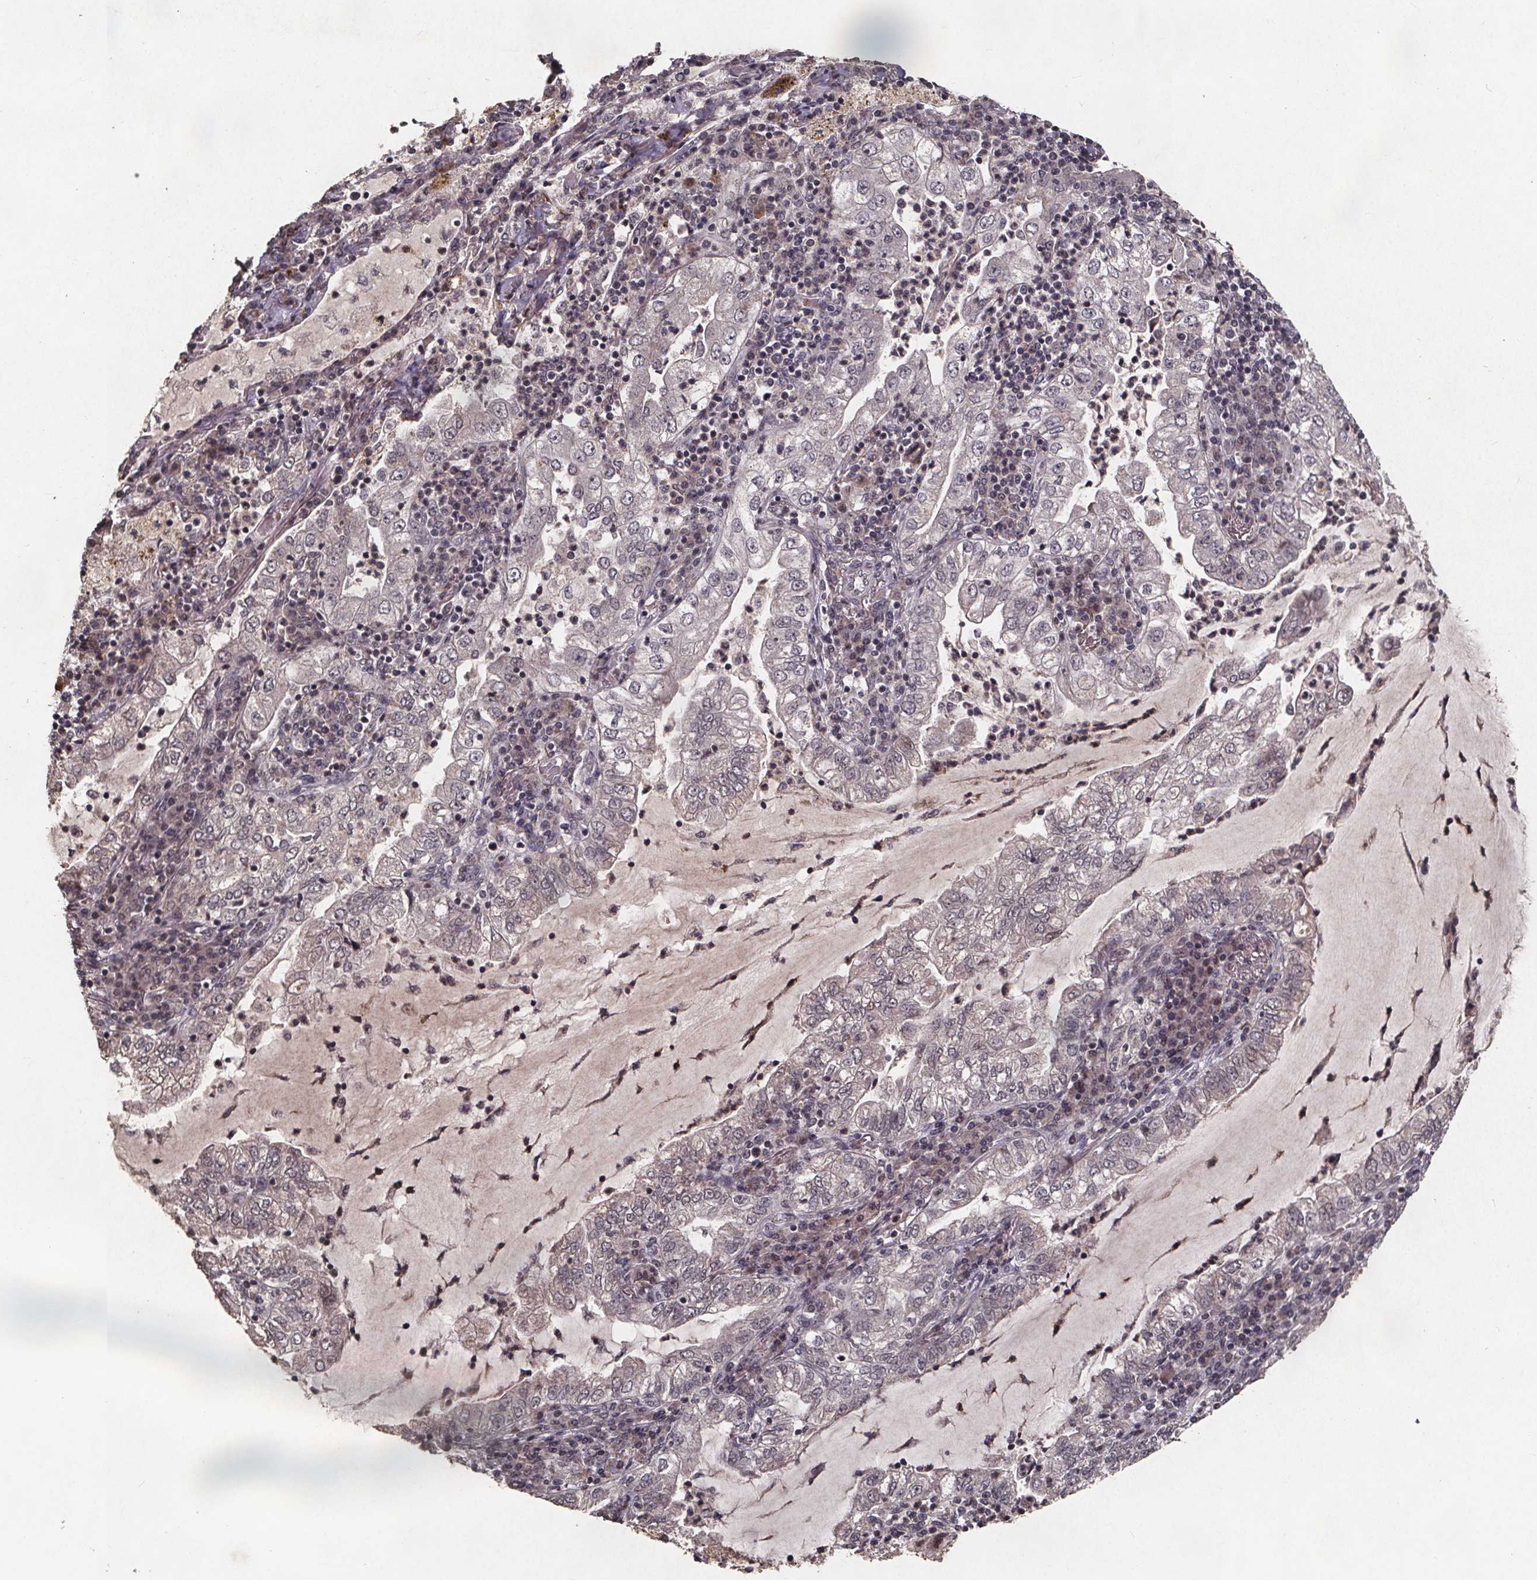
{"staining": {"intensity": "negative", "quantity": "none", "location": "none"}, "tissue": "lung cancer", "cell_type": "Tumor cells", "image_type": "cancer", "snomed": [{"axis": "morphology", "description": "Adenocarcinoma, NOS"}, {"axis": "topography", "description": "Lung"}], "caption": "A histopathology image of human lung cancer is negative for staining in tumor cells.", "gene": "GPX3", "patient": {"sex": "female", "age": 73}}